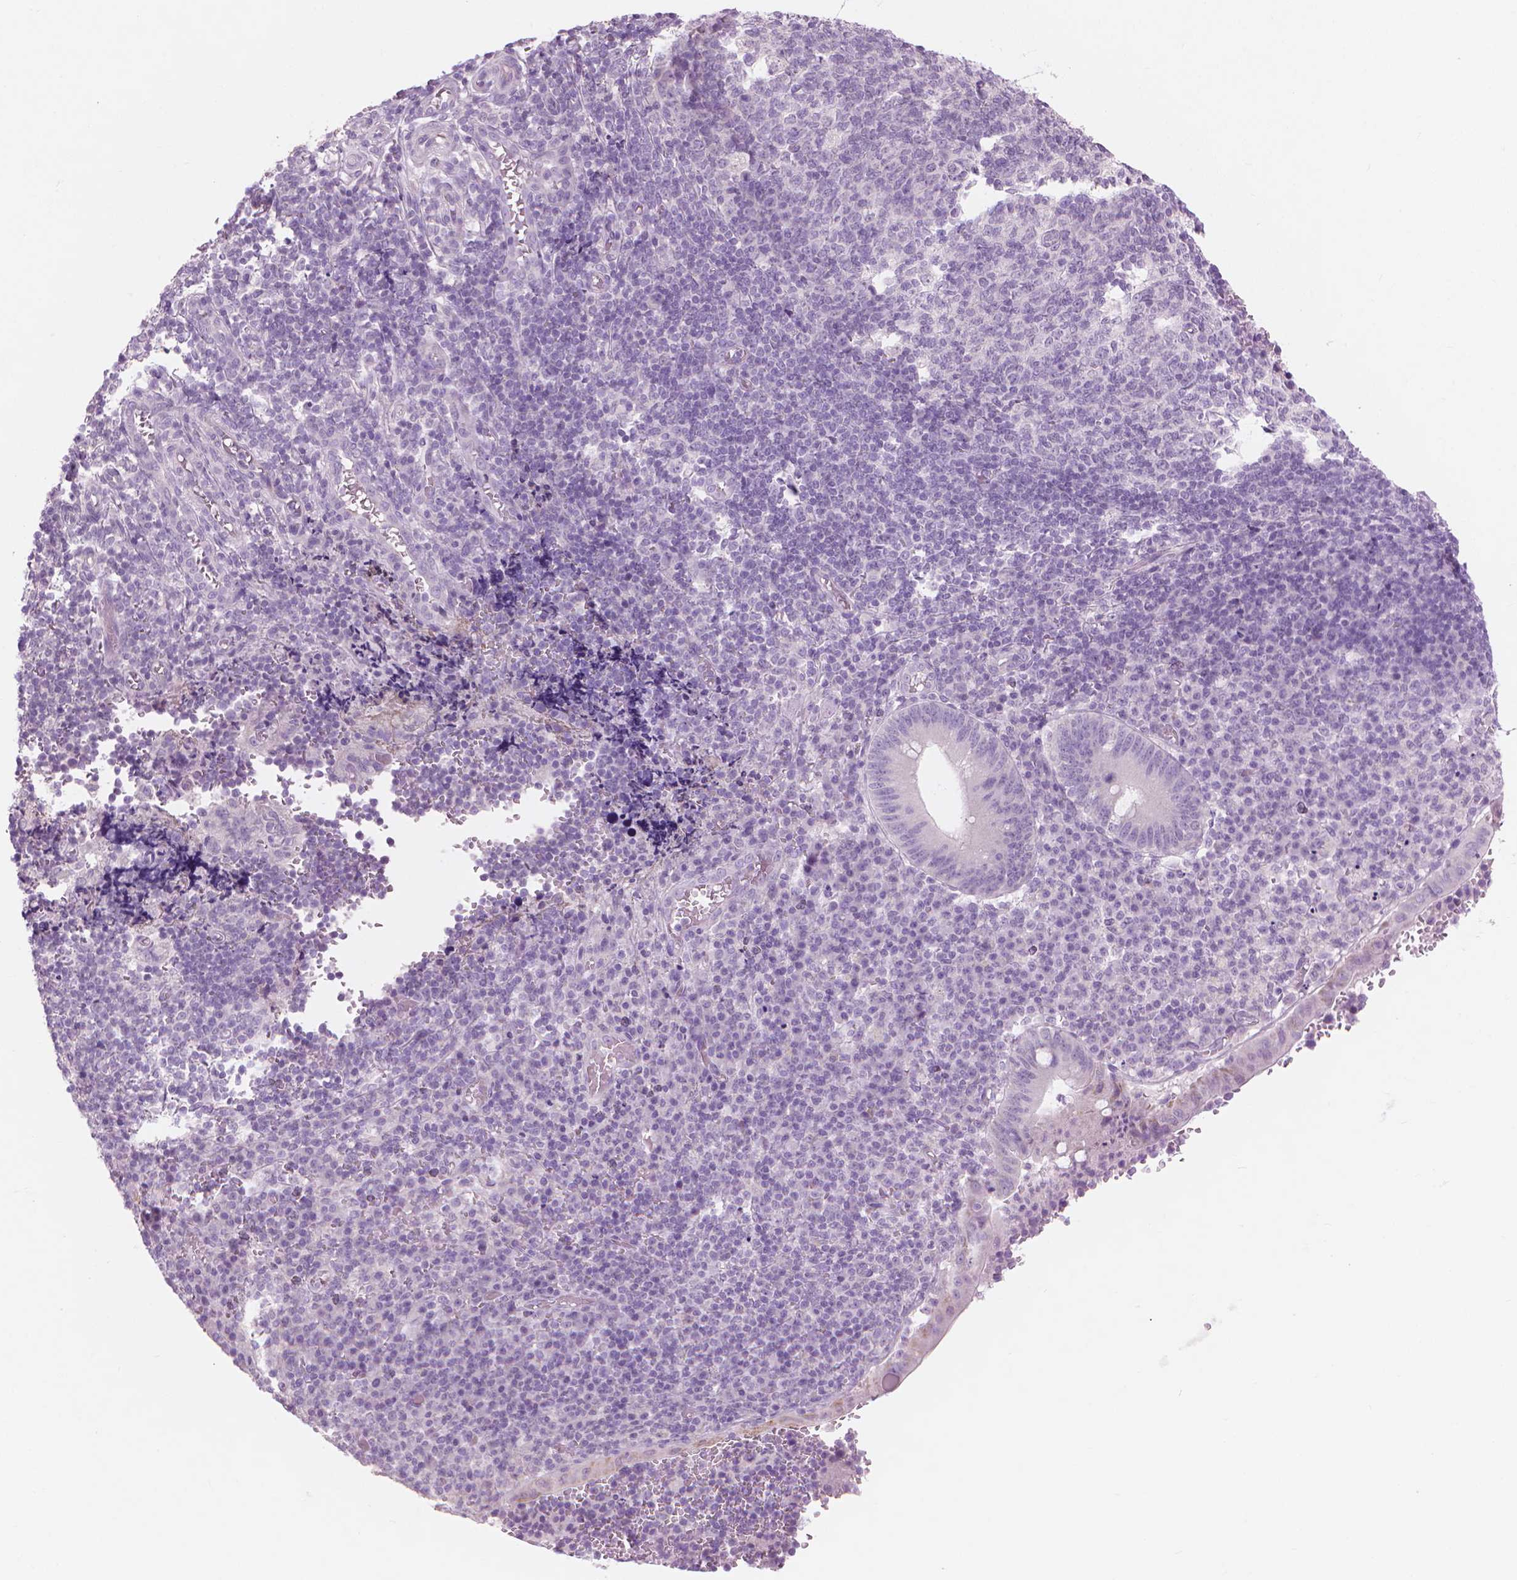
{"staining": {"intensity": "negative", "quantity": "none", "location": "none"}, "tissue": "appendix", "cell_type": "Glandular cells", "image_type": "normal", "snomed": [{"axis": "morphology", "description": "Normal tissue, NOS"}, {"axis": "topography", "description": "Appendix"}], "caption": "An IHC photomicrograph of benign appendix is shown. There is no staining in glandular cells of appendix. (DAB (3,3'-diaminobenzidine) immunohistochemistry with hematoxylin counter stain).", "gene": "CFAP126", "patient": {"sex": "male", "age": 18}}